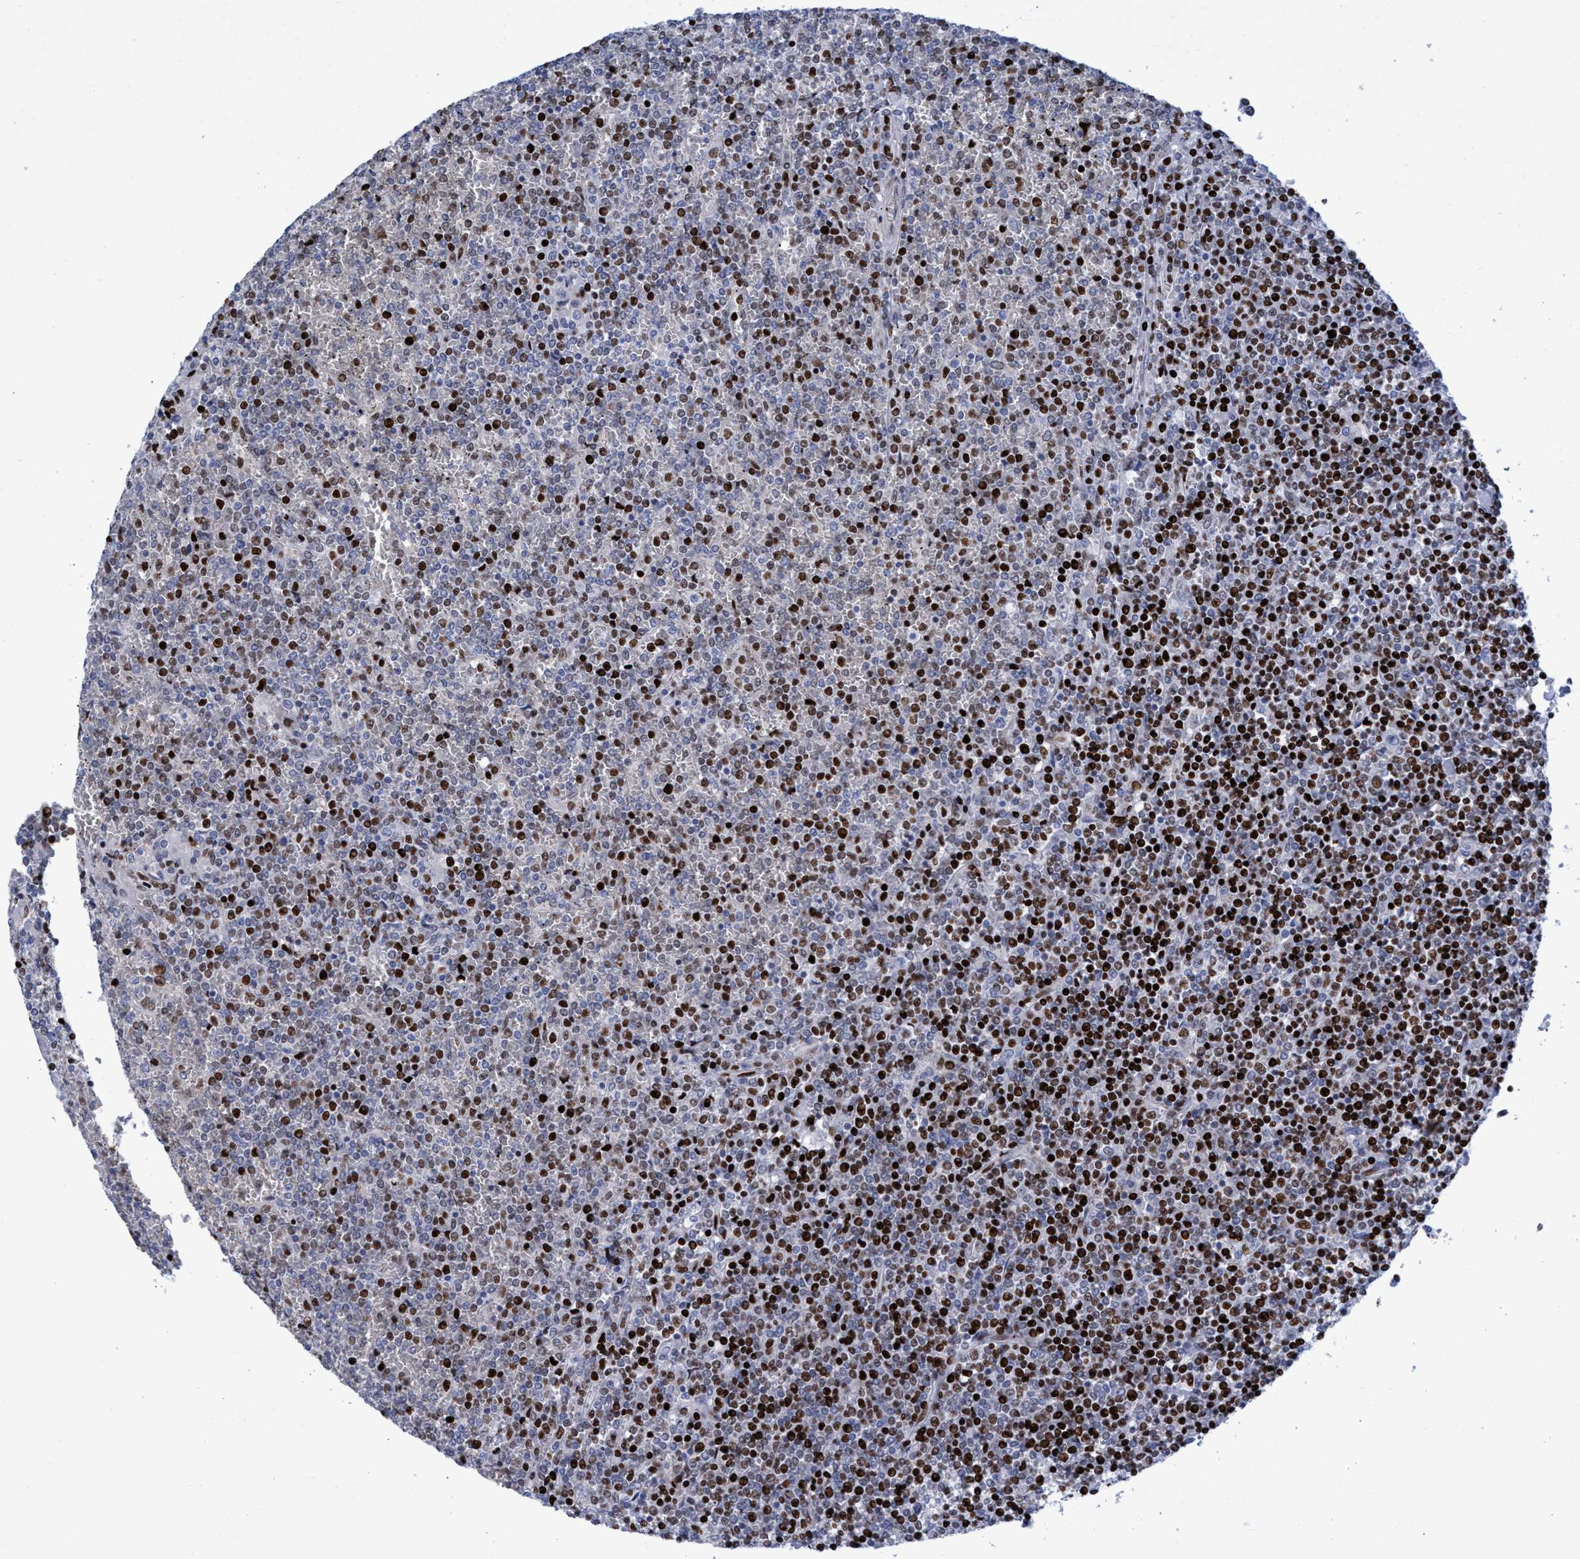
{"staining": {"intensity": "strong", "quantity": "25%-75%", "location": "nuclear"}, "tissue": "lymphoma", "cell_type": "Tumor cells", "image_type": "cancer", "snomed": [{"axis": "morphology", "description": "Malignant lymphoma, non-Hodgkin's type, Low grade"}, {"axis": "topography", "description": "Spleen"}], "caption": "Tumor cells demonstrate high levels of strong nuclear staining in about 25%-75% of cells in human lymphoma.", "gene": "R3HCC1", "patient": {"sex": "female", "age": 19}}